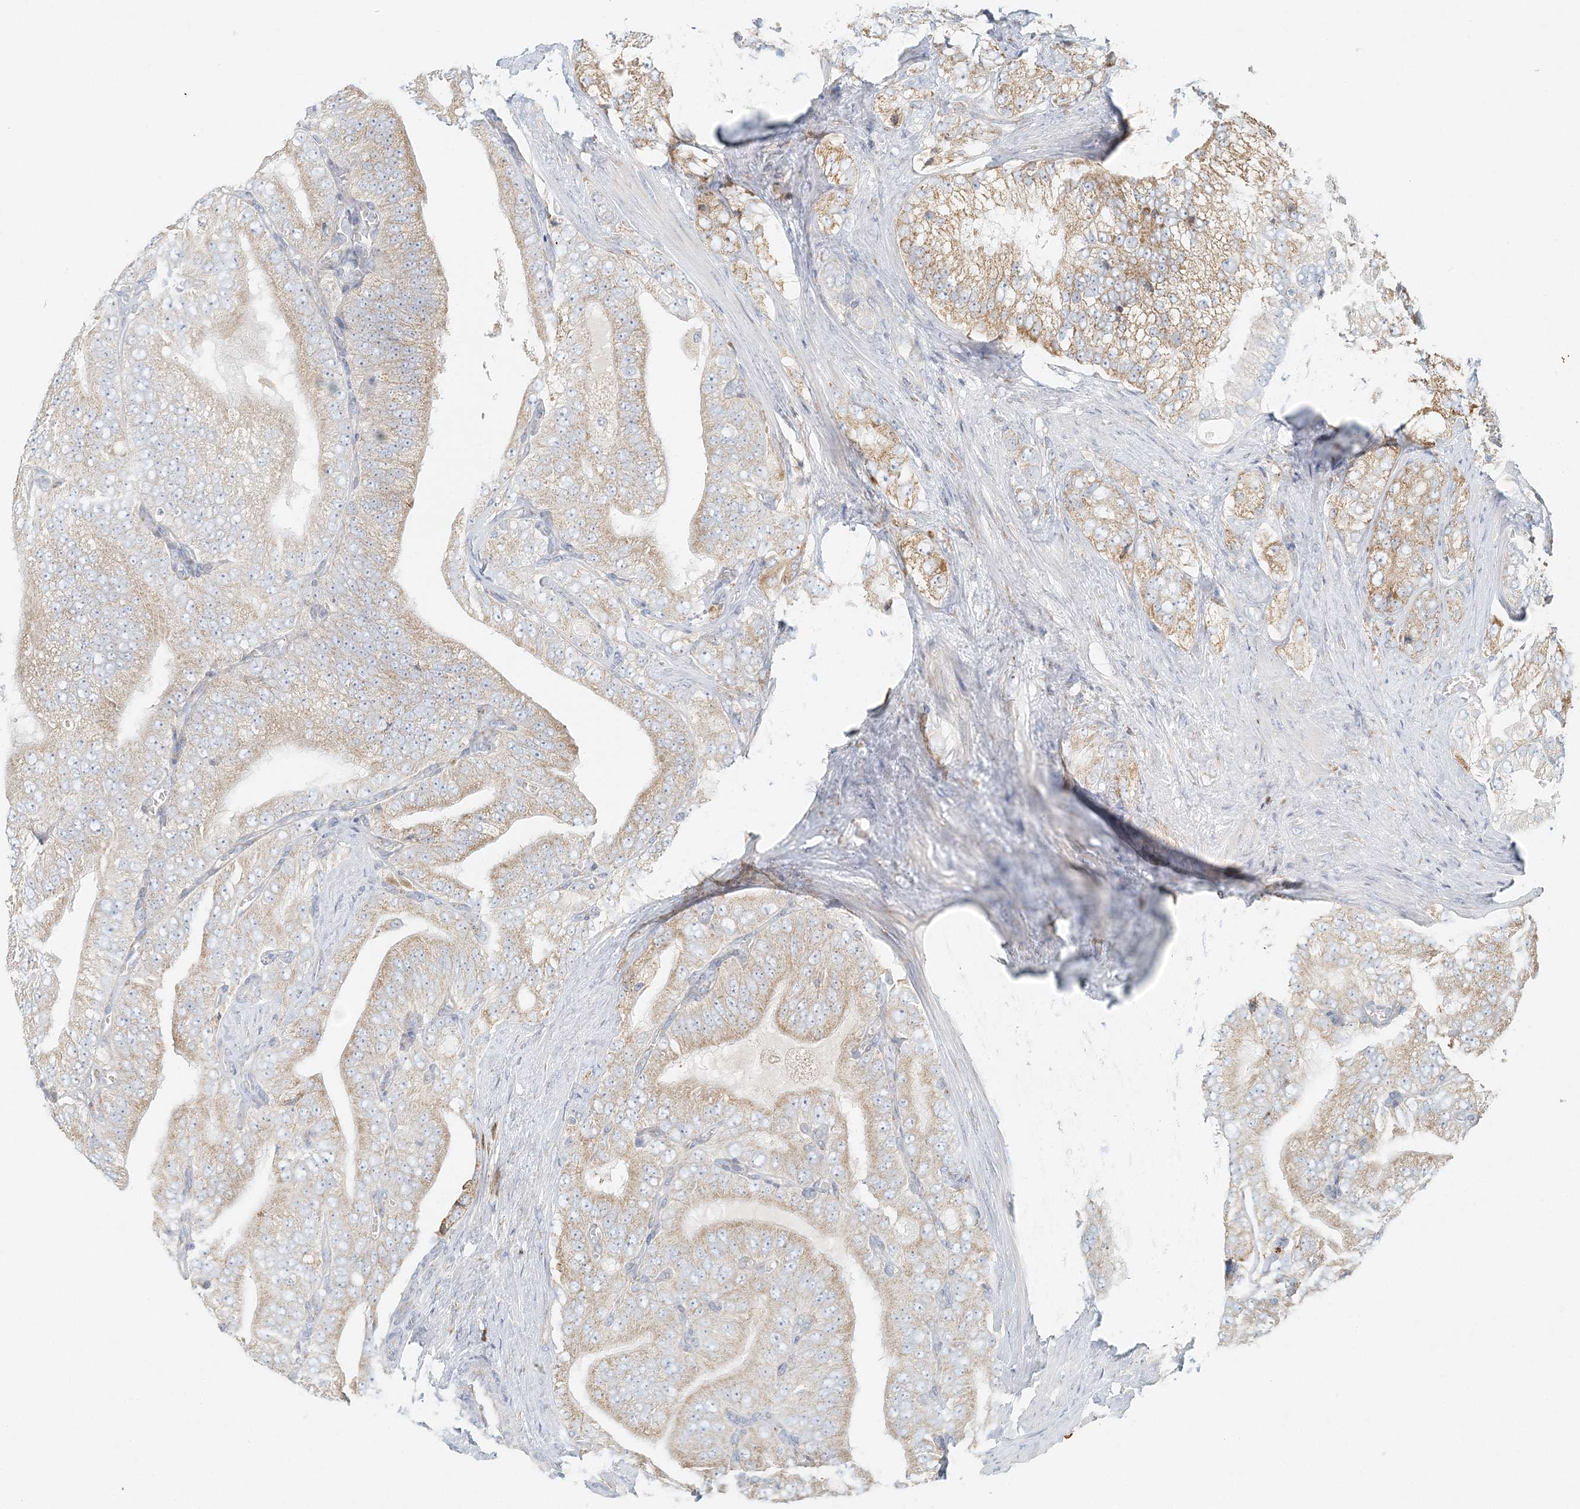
{"staining": {"intensity": "moderate", "quantity": "<25%", "location": "cytoplasmic/membranous"}, "tissue": "prostate cancer", "cell_type": "Tumor cells", "image_type": "cancer", "snomed": [{"axis": "morphology", "description": "Adenocarcinoma, High grade"}, {"axis": "topography", "description": "Prostate"}], "caption": "Protein staining demonstrates moderate cytoplasmic/membranous expression in about <25% of tumor cells in adenocarcinoma (high-grade) (prostate).", "gene": "STK11IP", "patient": {"sex": "male", "age": 58}}